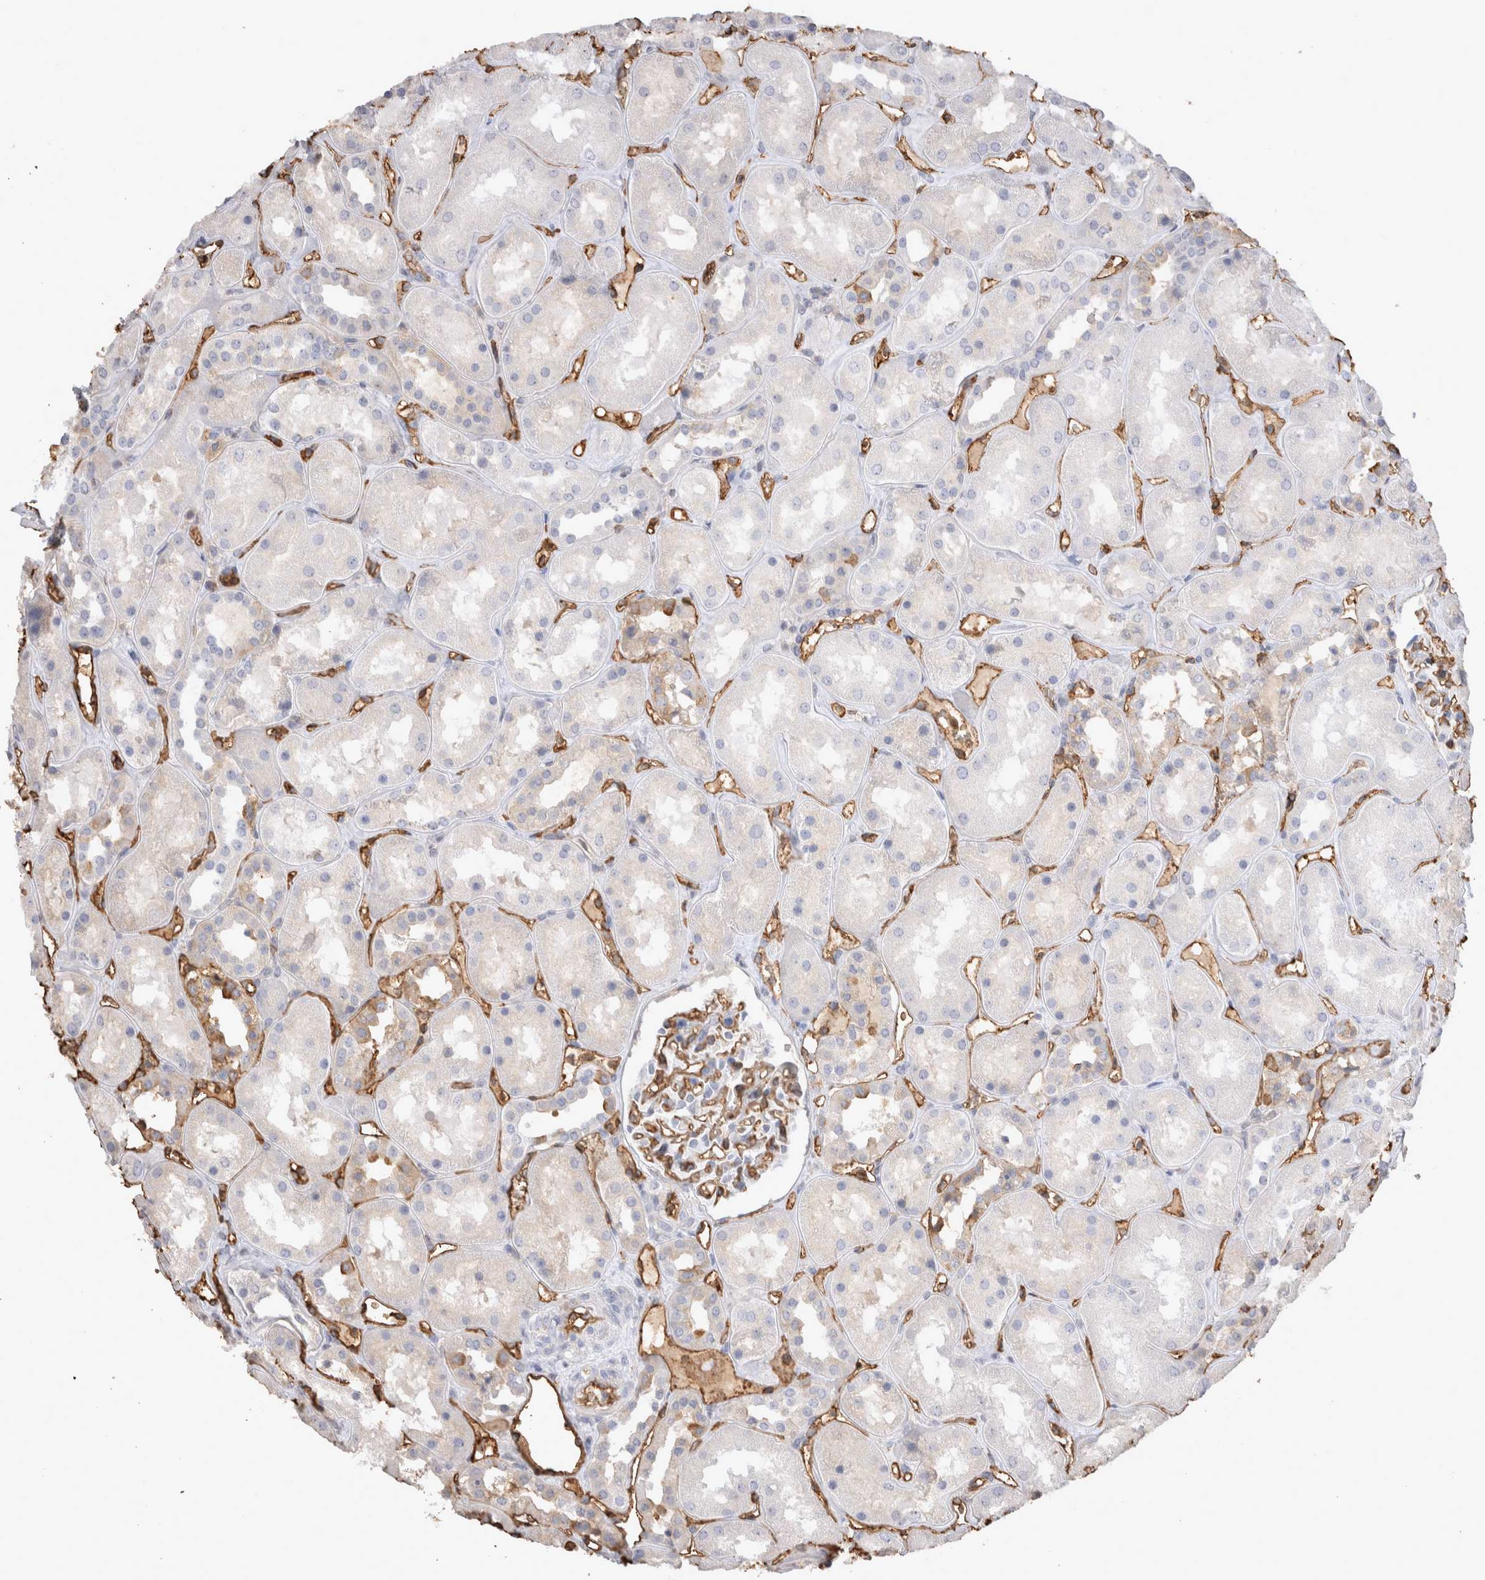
{"staining": {"intensity": "moderate", "quantity": "25%-75%", "location": "cytoplasmic/membranous"}, "tissue": "kidney", "cell_type": "Cells in glomeruli", "image_type": "normal", "snomed": [{"axis": "morphology", "description": "Normal tissue, NOS"}, {"axis": "topography", "description": "Kidney"}], "caption": "Immunohistochemistry (DAB (3,3'-diaminobenzidine)) staining of benign human kidney demonstrates moderate cytoplasmic/membranous protein positivity in about 25%-75% of cells in glomeruli.", "gene": "IL17RC", "patient": {"sex": "male", "age": 70}}